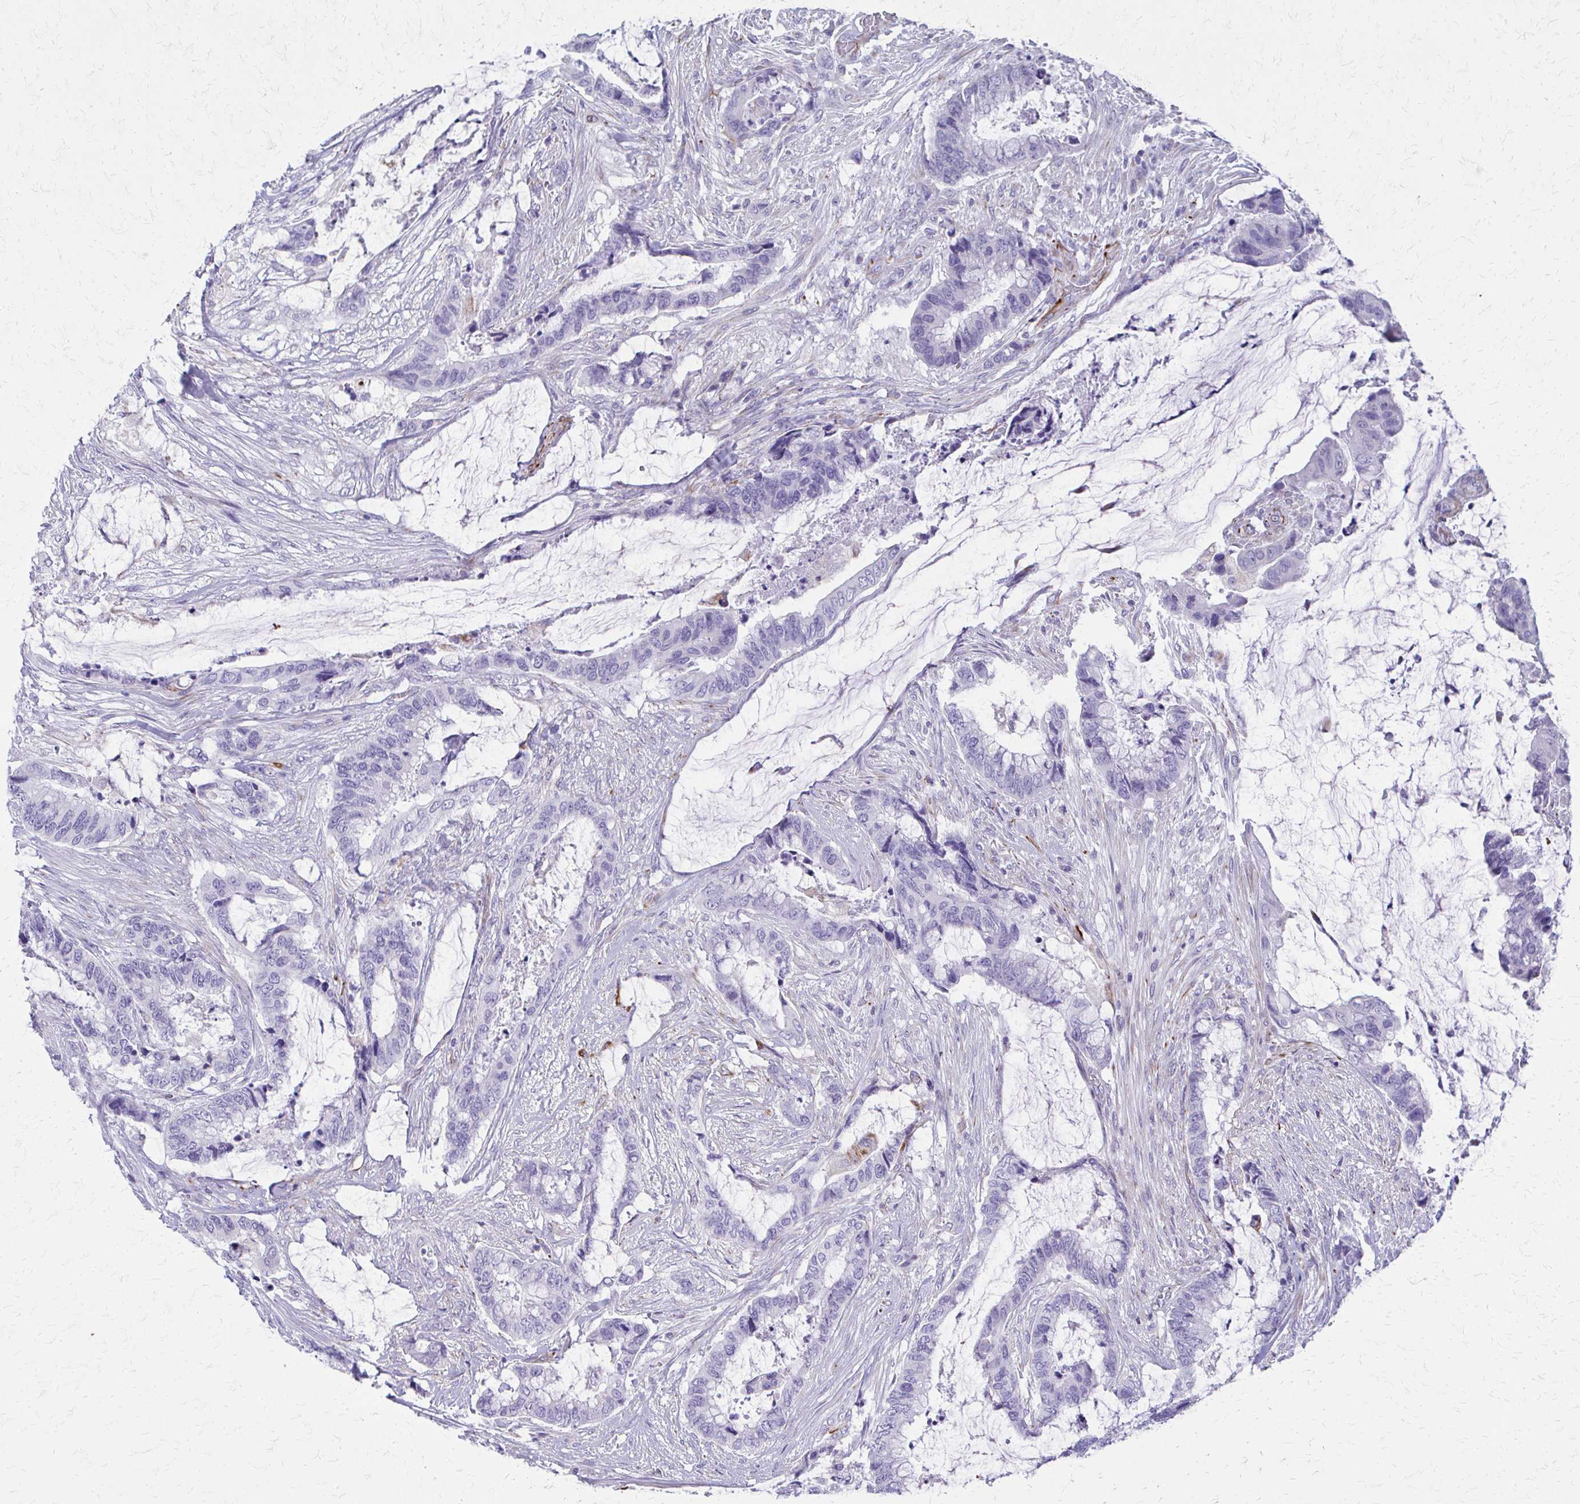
{"staining": {"intensity": "negative", "quantity": "none", "location": "none"}, "tissue": "colorectal cancer", "cell_type": "Tumor cells", "image_type": "cancer", "snomed": [{"axis": "morphology", "description": "Adenocarcinoma, NOS"}, {"axis": "topography", "description": "Rectum"}], "caption": "Adenocarcinoma (colorectal) was stained to show a protein in brown. There is no significant positivity in tumor cells.", "gene": "TRIM6", "patient": {"sex": "female", "age": 59}}